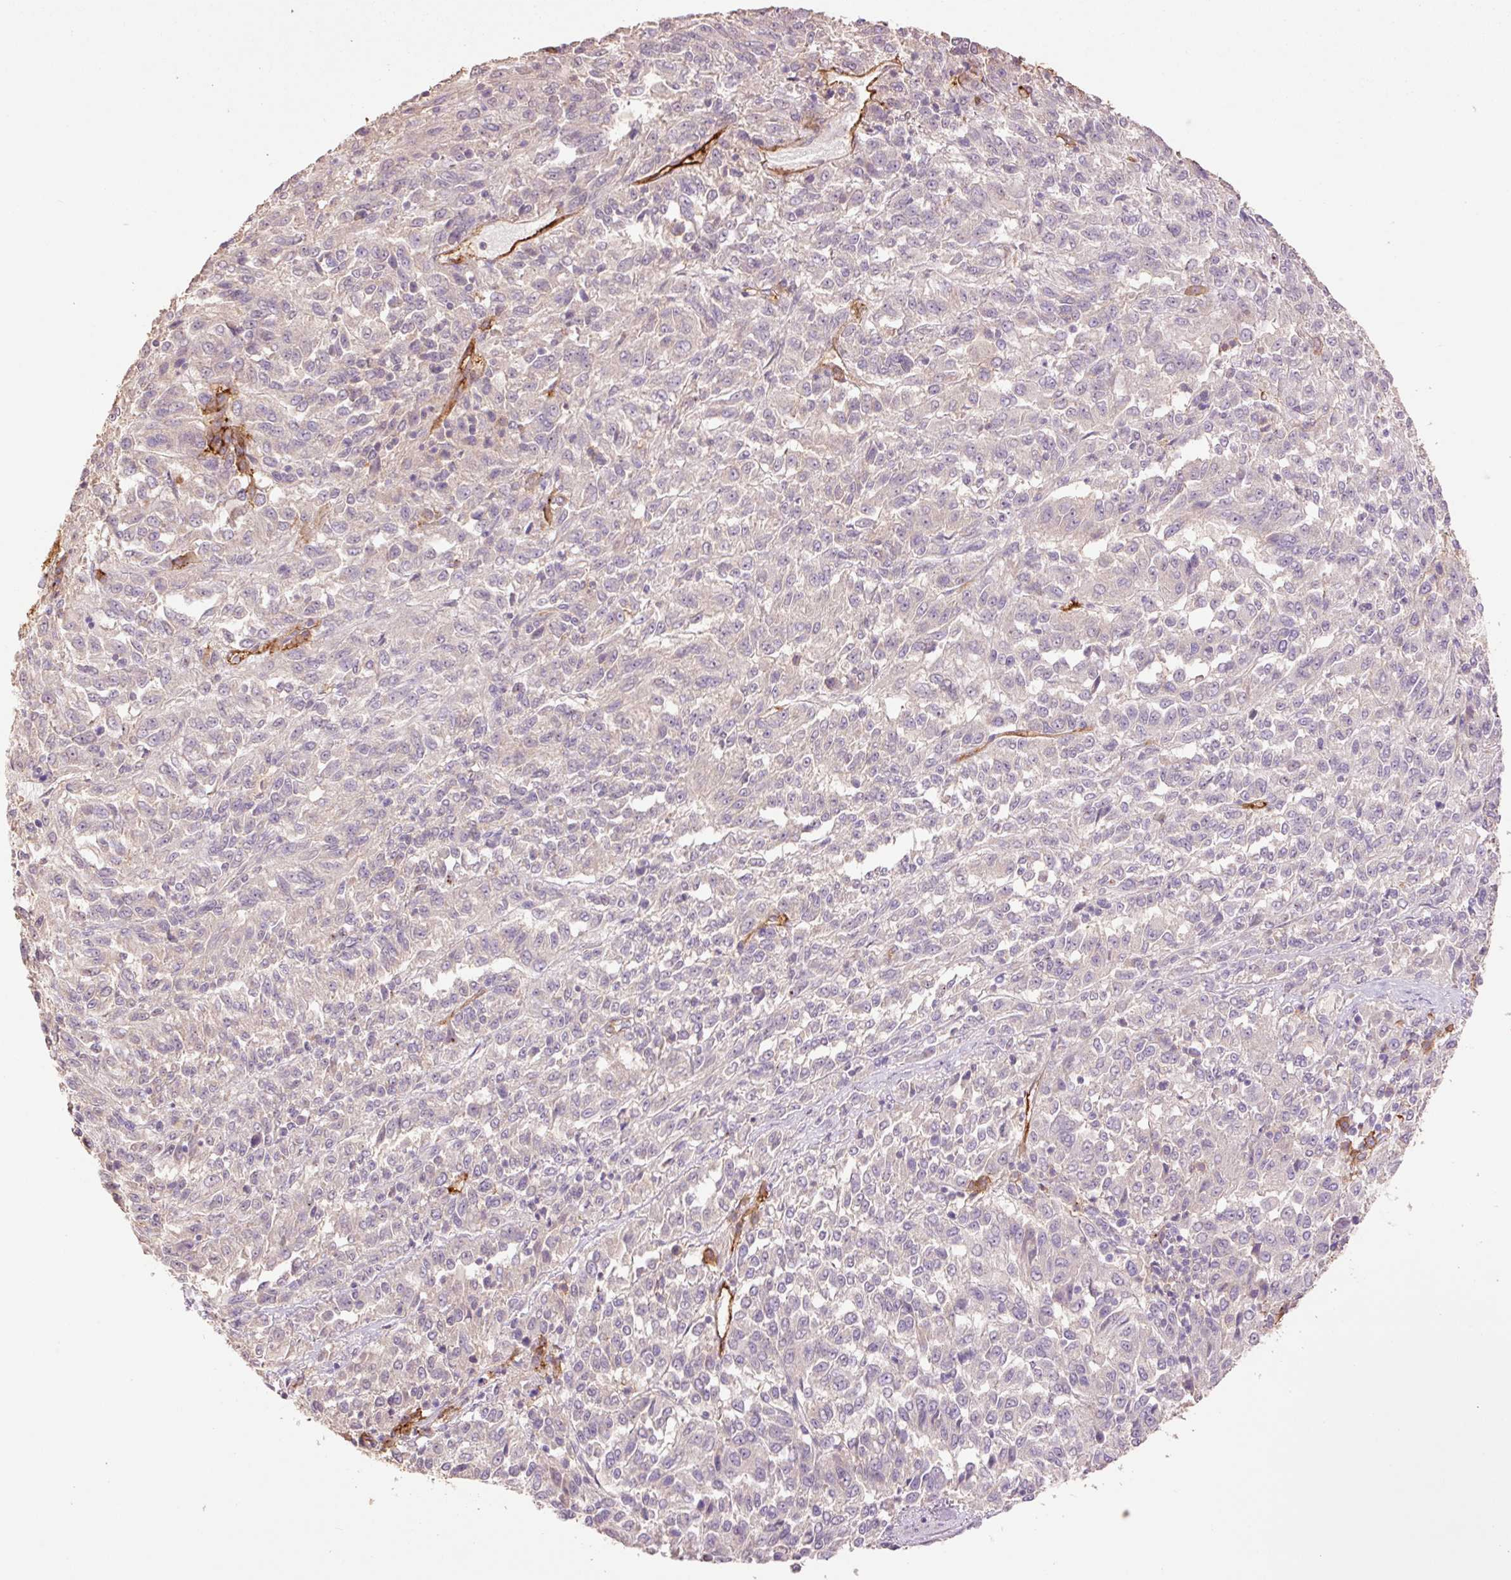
{"staining": {"intensity": "negative", "quantity": "none", "location": "none"}, "tissue": "melanoma", "cell_type": "Tumor cells", "image_type": "cancer", "snomed": [{"axis": "morphology", "description": "Malignant melanoma, Metastatic site"}, {"axis": "topography", "description": "Lung"}], "caption": "Tumor cells show no significant protein positivity in malignant melanoma (metastatic site). The staining was performed using DAB (3,3'-diaminobenzidine) to visualize the protein expression in brown, while the nuclei were stained in blue with hematoxylin (Magnification: 20x).", "gene": "SLC1A4", "patient": {"sex": "male", "age": 64}}